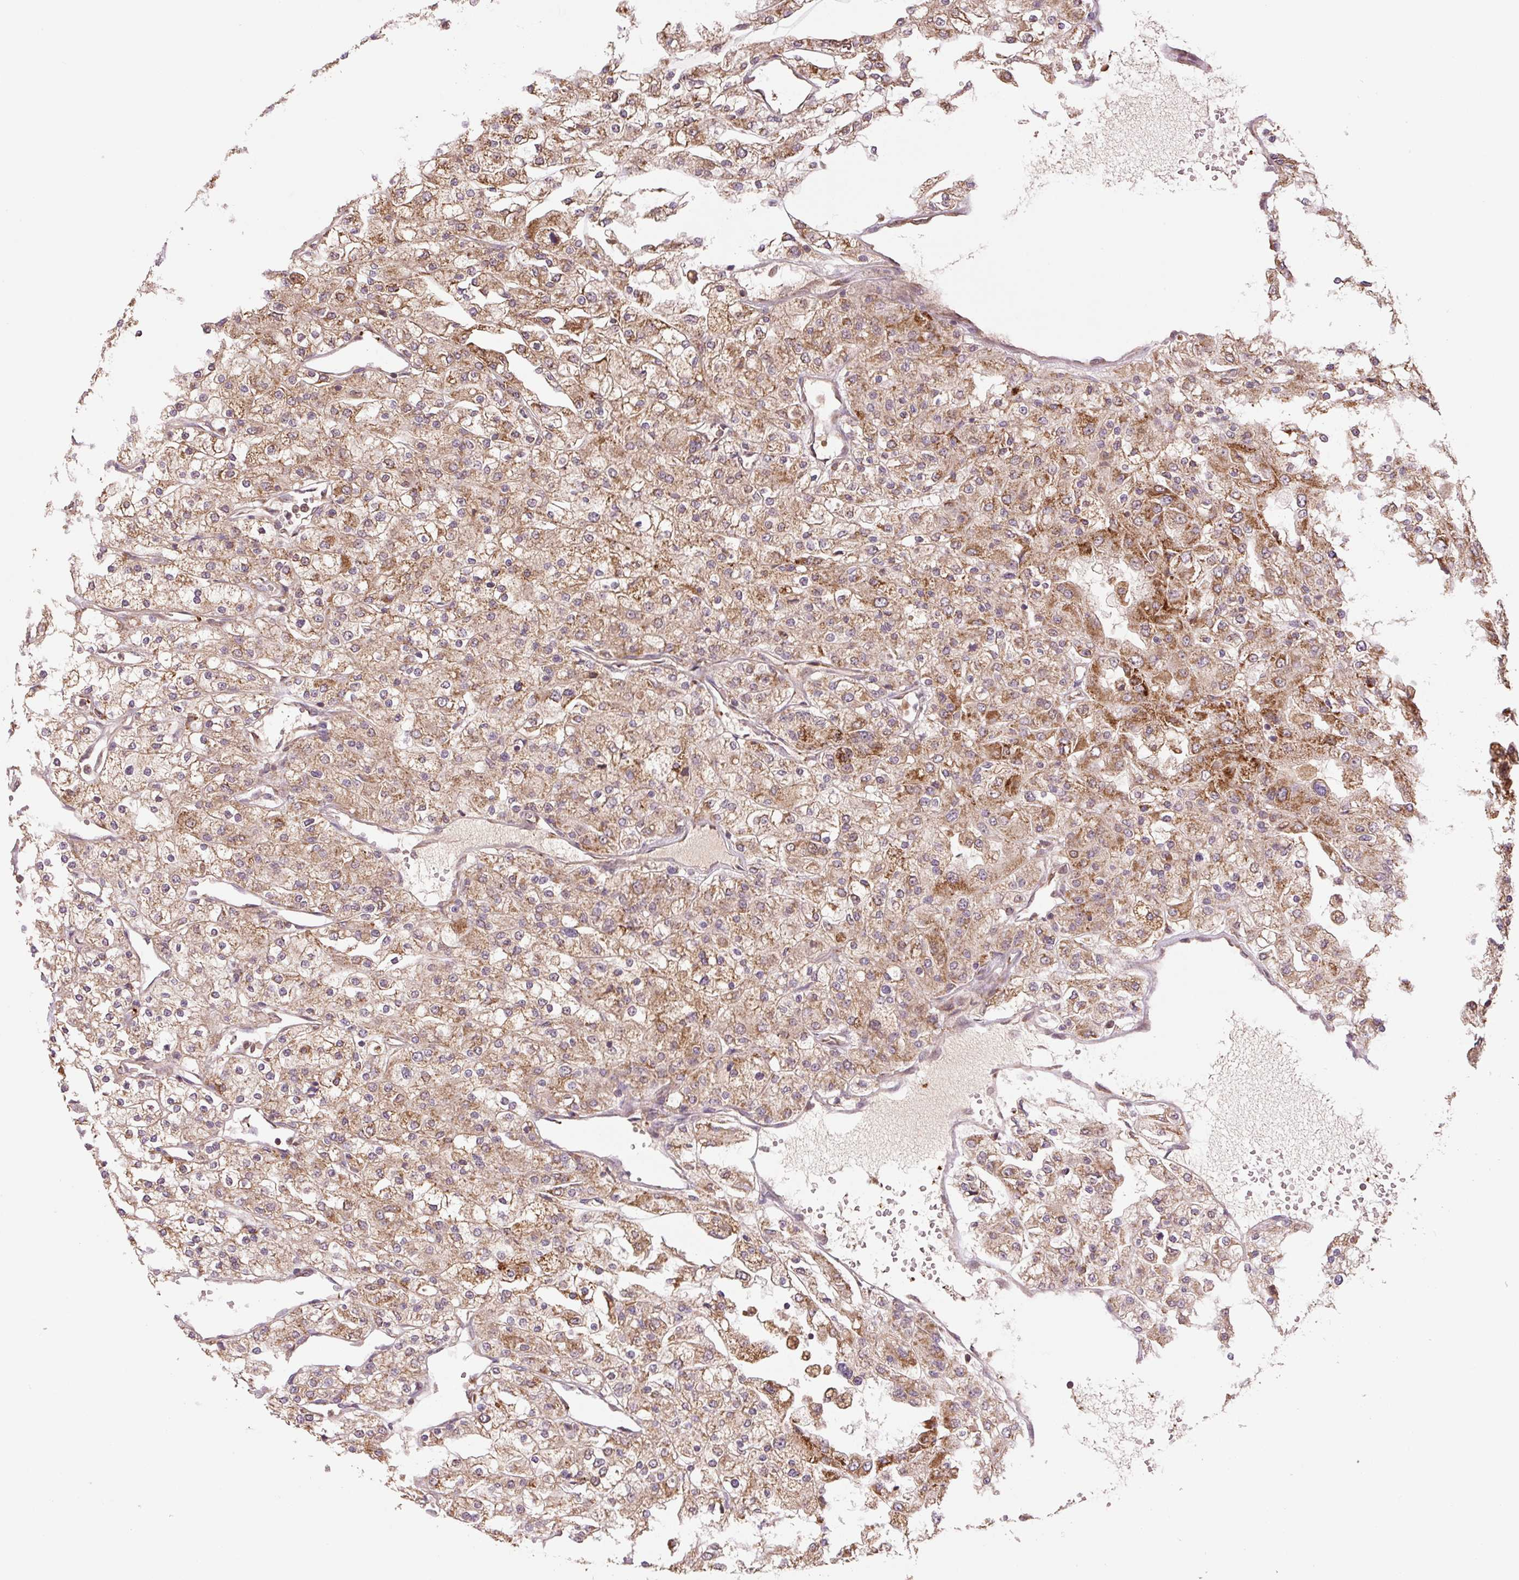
{"staining": {"intensity": "moderate", "quantity": ">75%", "location": "cytoplasmic/membranous"}, "tissue": "renal cancer", "cell_type": "Tumor cells", "image_type": "cancer", "snomed": [{"axis": "morphology", "description": "Adenocarcinoma, NOS"}, {"axis": "topography", "description": "Kidney"}], "caption": "Moderate cytoplasmic/membranous protein expression is present in approximately >75% of tumor cells in renal adenocarcinoma.", "gene": "TMEM160", "patient": {"sex": "male", "age": 80}}